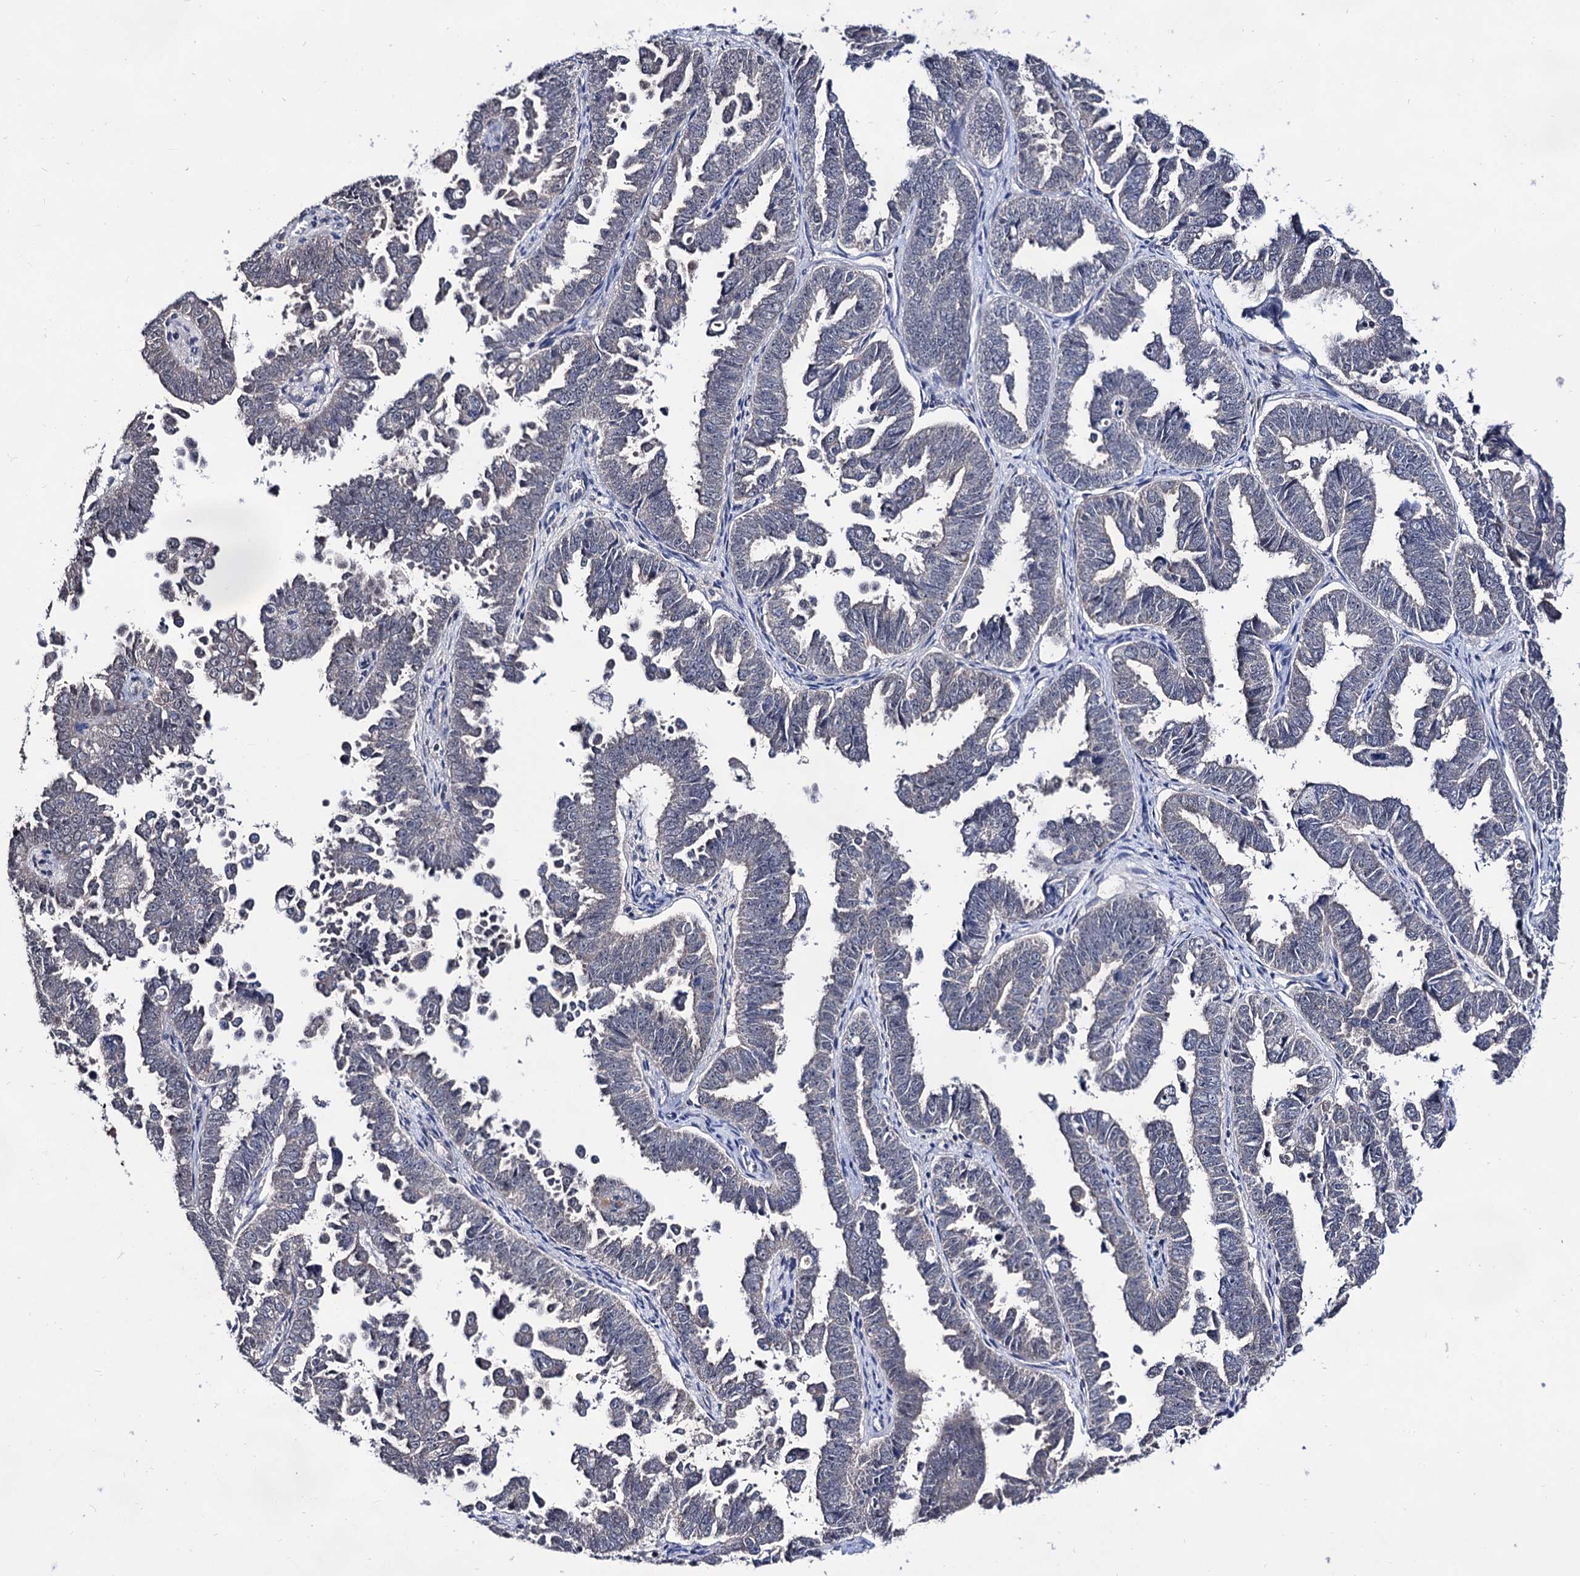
{"staining": {"intensity": "negative", "quantity": "none", "location": "none"}, "tissue": "endometrial cancer", "cell_type": "Tumor cells", "image_type": "cancer", "snomed": [{"axis": "morphology", "description": "Adenocarcinoma, NOS"}, {"axis": "topography", "description": "Endometrium"}], "caption": "Immunohistochemistry photomicrograph of human endometrial cancer (adenocarcinoma) stained for a protein (brown), which exhibits no expression in tumor cells. (DAB immunohistochemistry with hematoxylin counter stain).", "gene": "ARFIP2", "patient": {"sex": "female", "age": 75}}